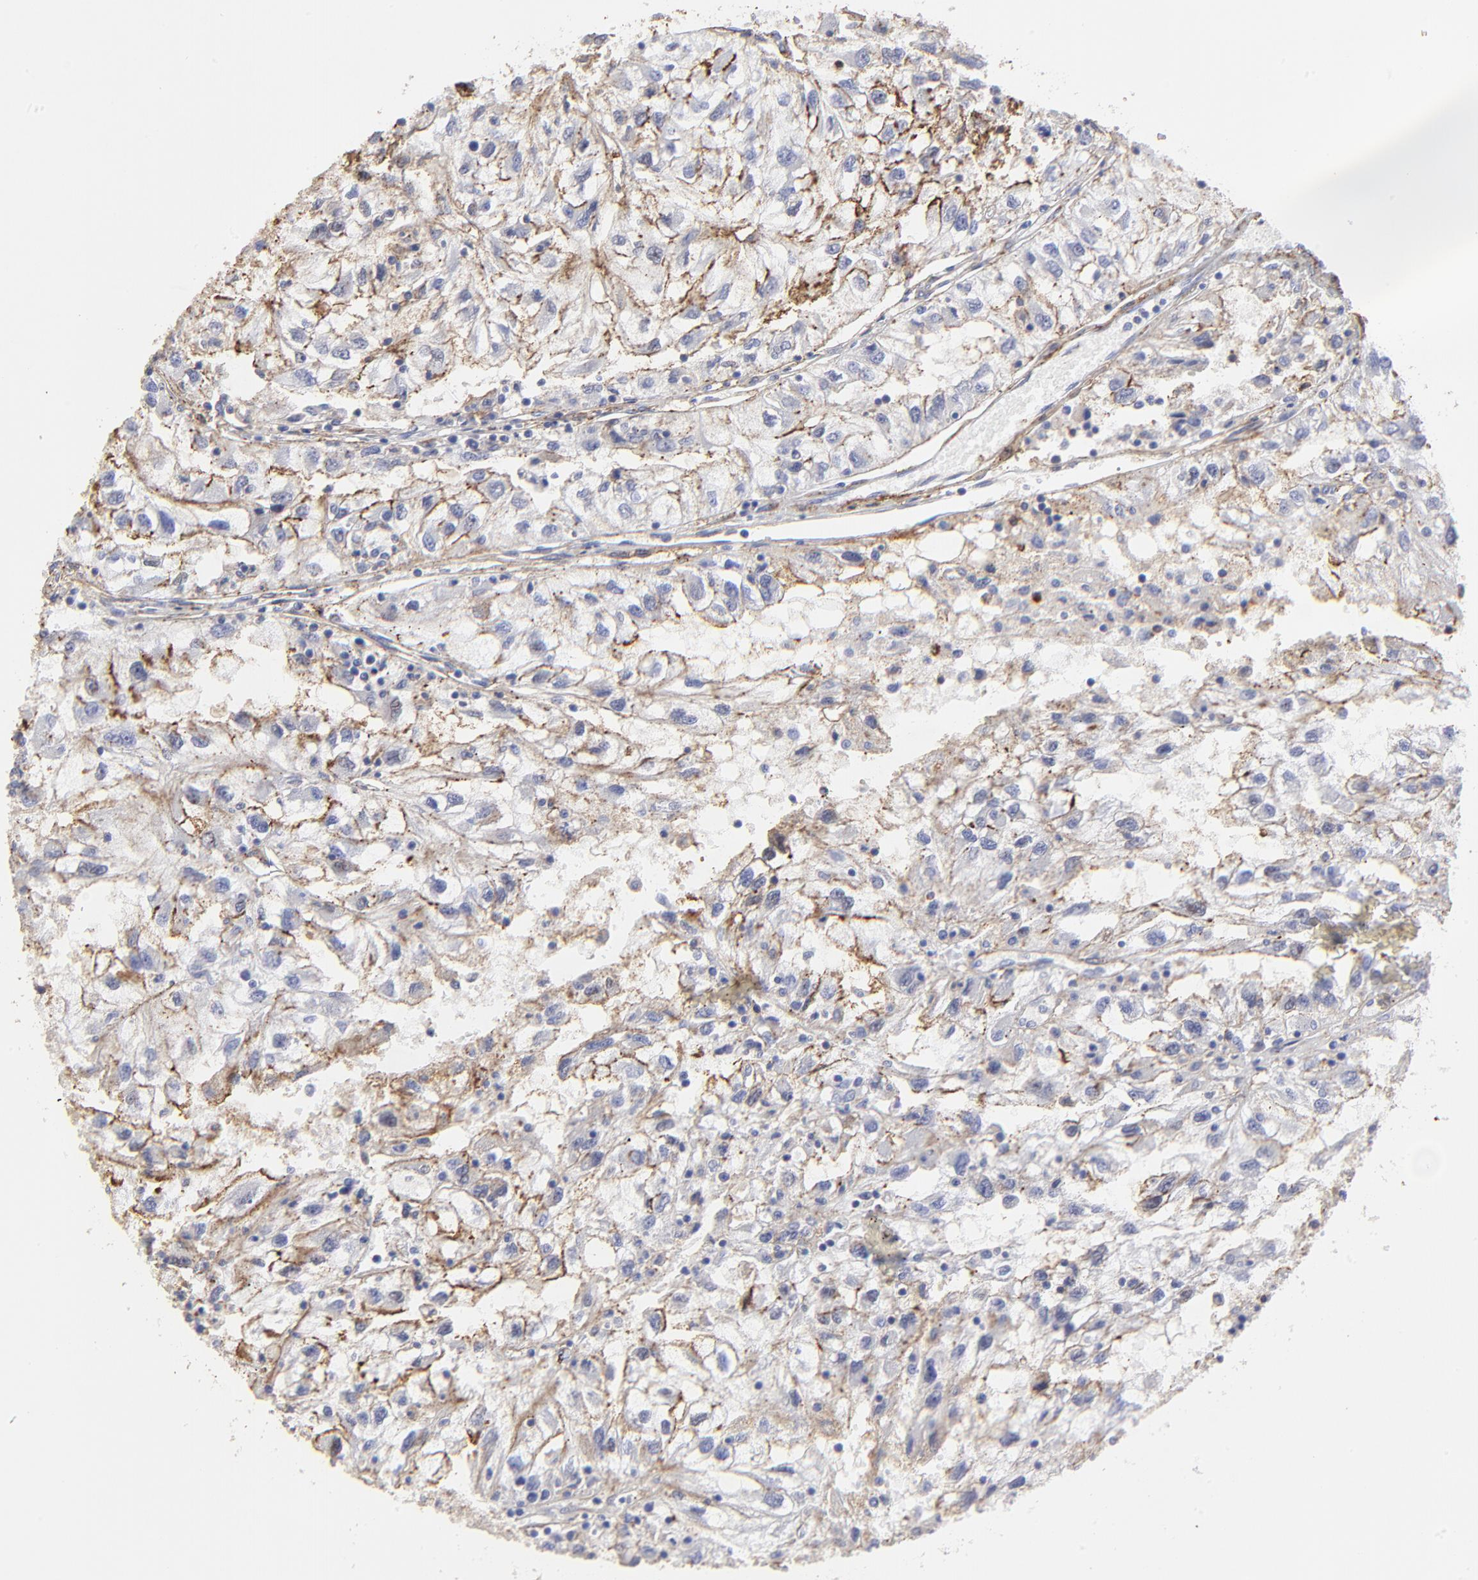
{"staining": {"intensity": "negative", "quantity": "none", "location": "none"}, "tissue": "renal cancer", "cell_type": "Tumor cells", "image_type": "cancer", "snomed": [{"axis": "morphology", "description": "Normal tissue, NOS"}, {"axis": "morphology", "description": "Adenocarcinoma, NOS"}, {"axis": "topography", "description": "Kidney"}], "caption": "The immunohistochemistry (IHC) photomicrograph has no significant positivity in tumor cells of adenocarcinoma (renal) tissue. (Brightfield microscopy of DAB (3,3'-diaminobenzidine) IHC at high magnification).", "gene": "ANXA6", "patient": {"sex": "male", "age": 71}}